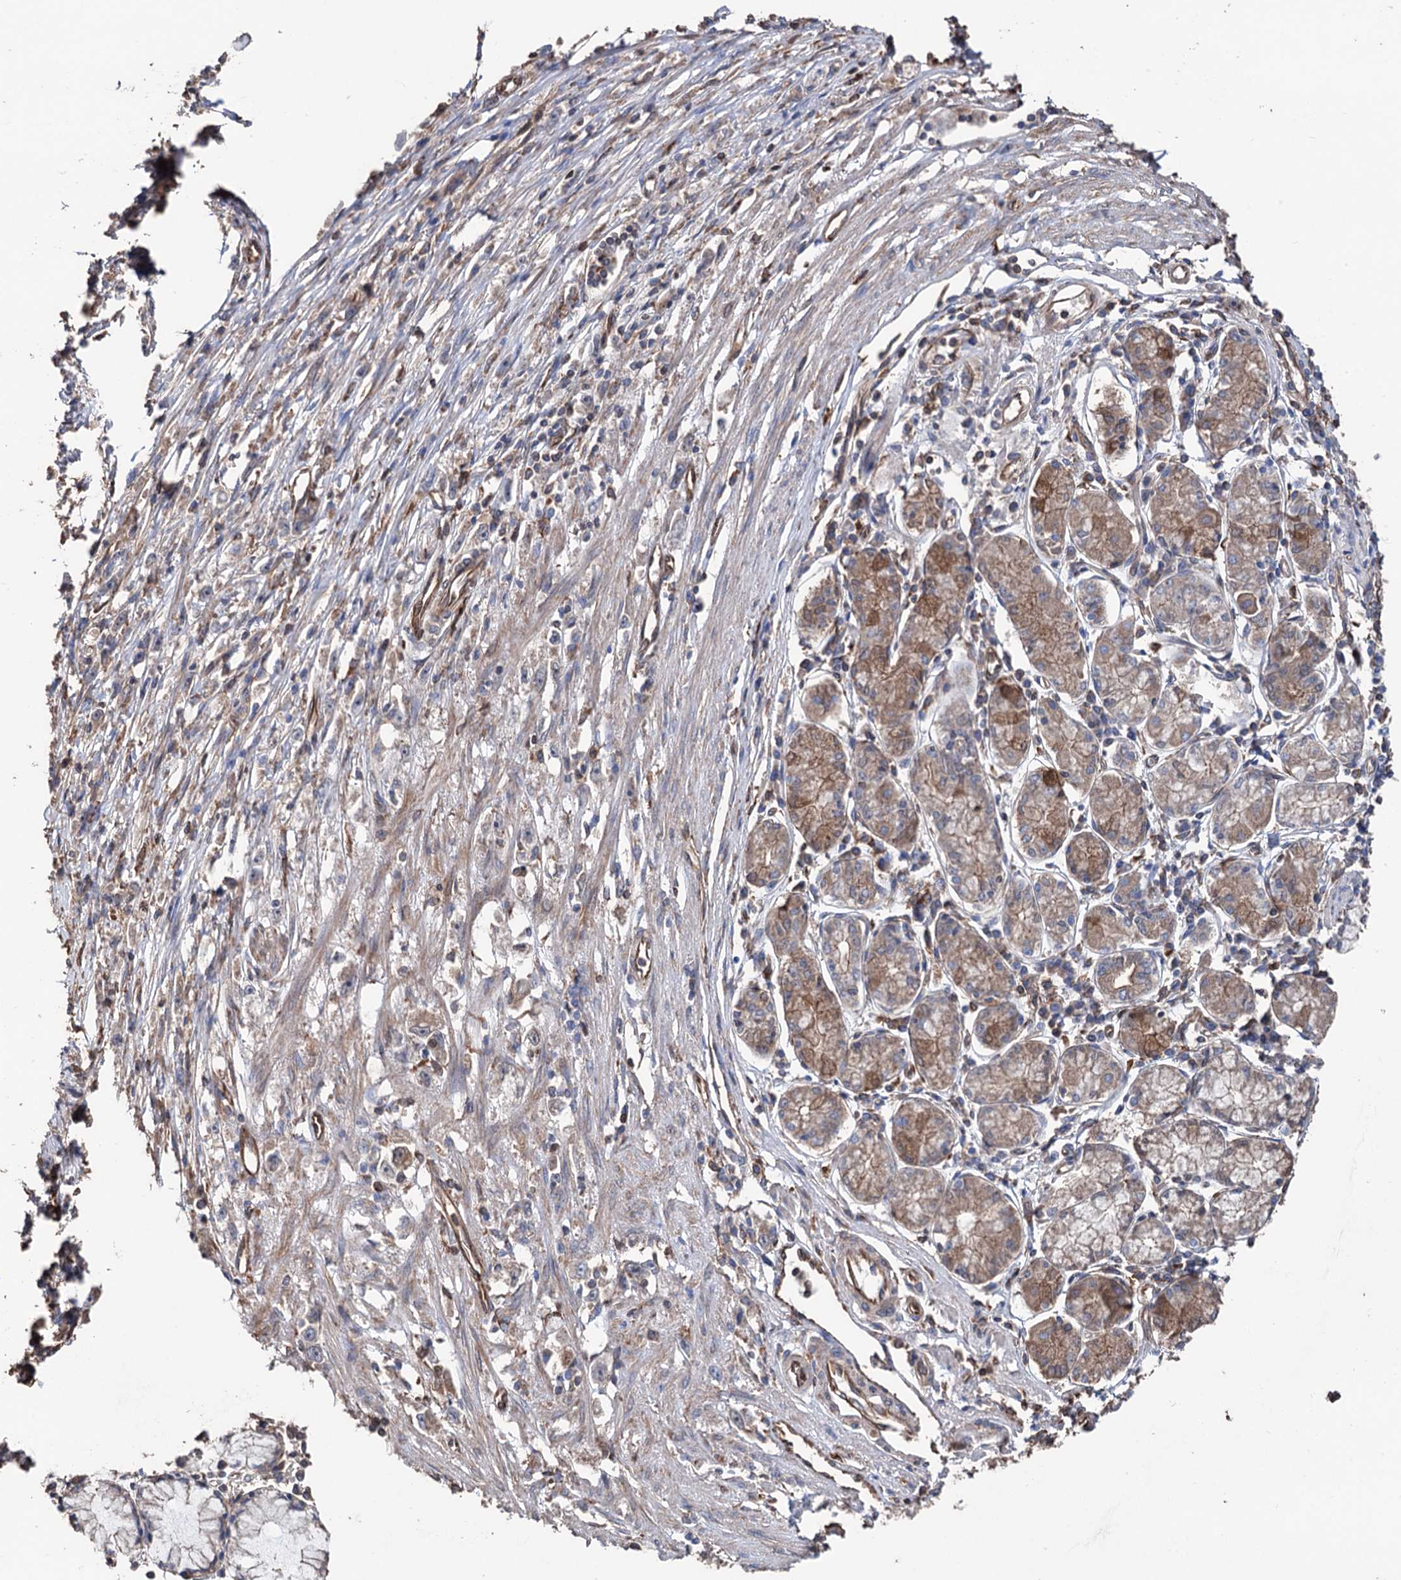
{"staining": {"intensity": "weak", "quantity": "<25%", "location": "cytoplasmic/membranous"}, "tissue": "stomach cancer", "cell_type": "Tumor cells", "image_type": "cancer", "snomed": [{"axis": "morphology", "description": "Adenocarcinoma, NOS"}, {"axis": "topography", "description": "Stomach"}], "caption": "DAB immunohistochemical staining of stomach adenocarcinoma exhibits no significant positivity in tumor cells.", "gene": "STING1", "patient": {"sex": "female", "age": 59}}